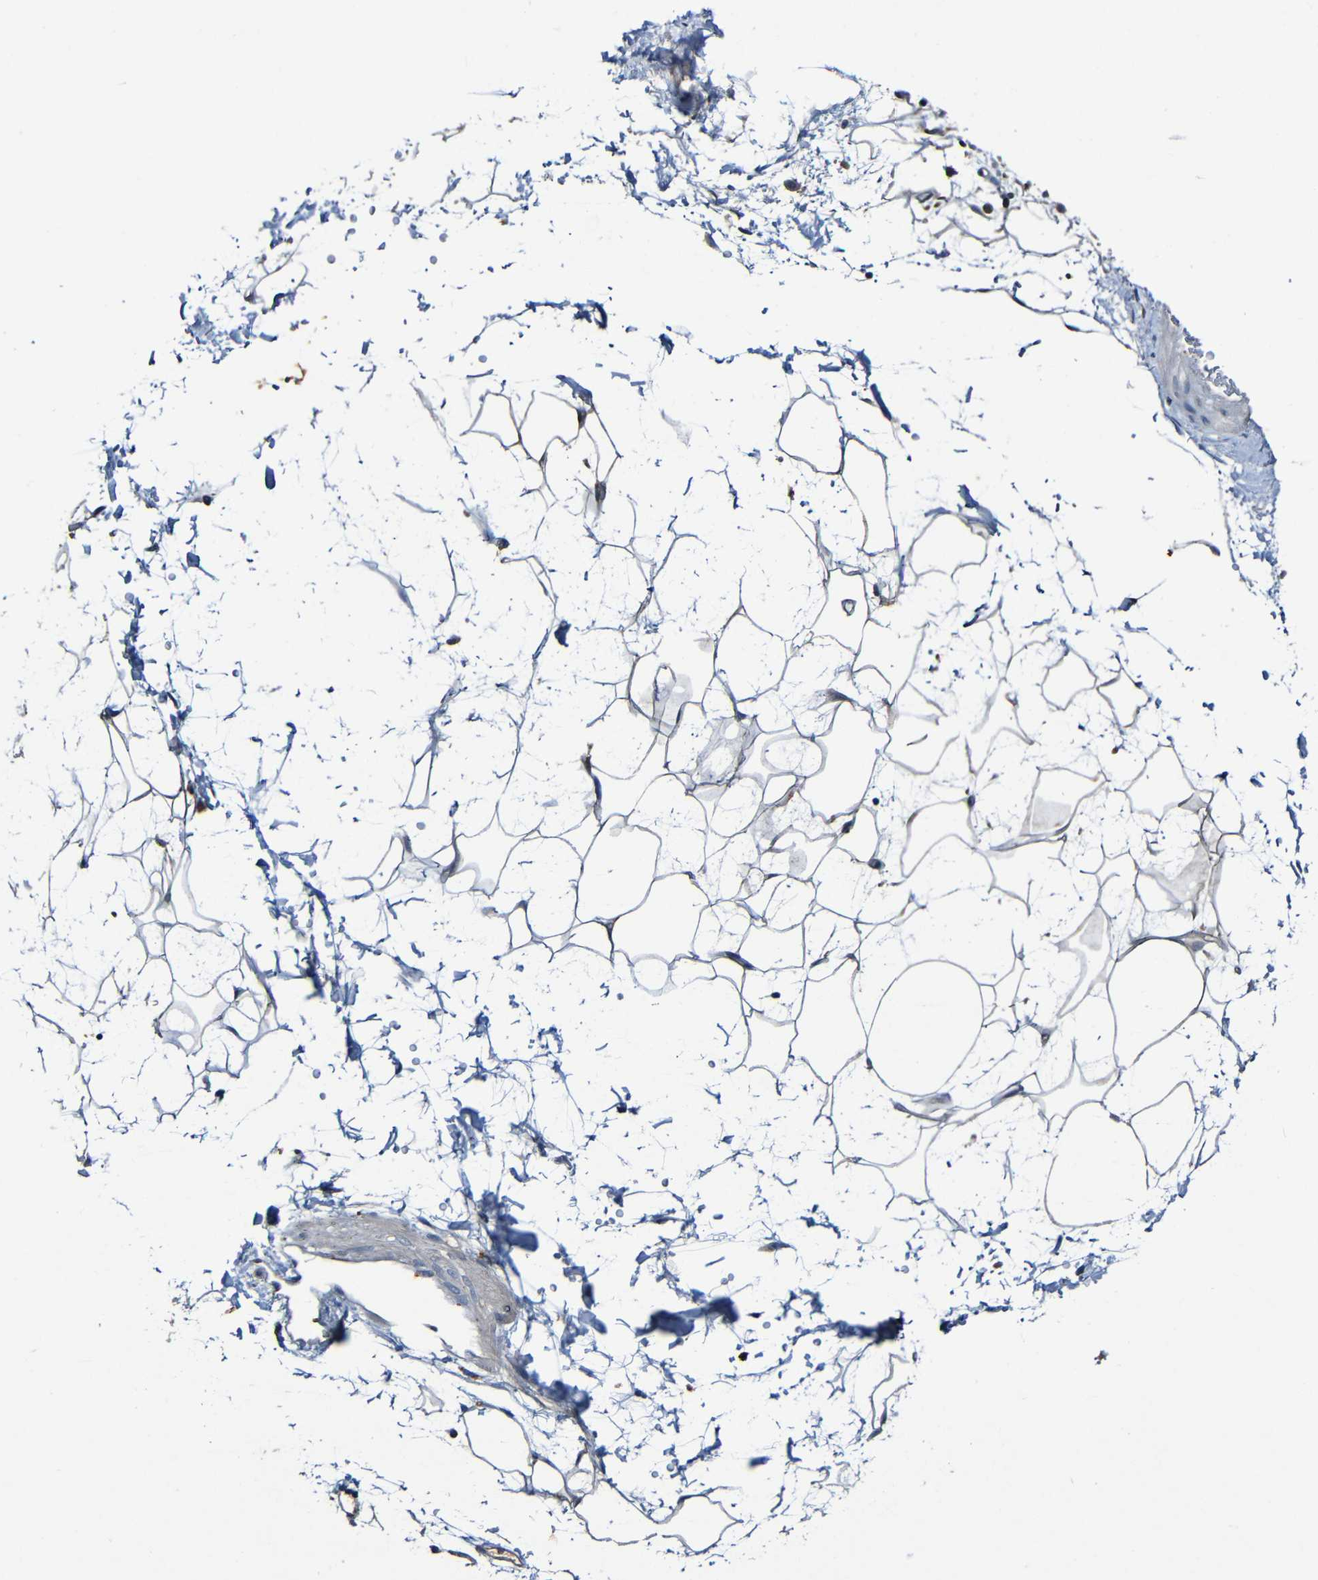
{"staining": {"intensity": "negative", "quantity": "none", "location": "none"}, "tissue": "adipose tissue", "cell_type": "Adipocytes", "image_type": "normal", "snomed": [{"axis": "morphology", "description": "Normal tissue, NOS"}, {"axis": "topography", "description": "Soft tissue"}], "caption": "This photomicrograph is of normal adipose tissue stained with immunohistochemistry (IHC) to label a protein in brown with the nuclei are counter-stained blue. There is no expression in adipocytes. The staining was performed using DAB to visualize the protein expression in brown, while the nuclei were stained in blue with hematoxylin (Magnification: 20x).", "gene": "LRRC70", "patient": {"sex": "male", "age": 72}}